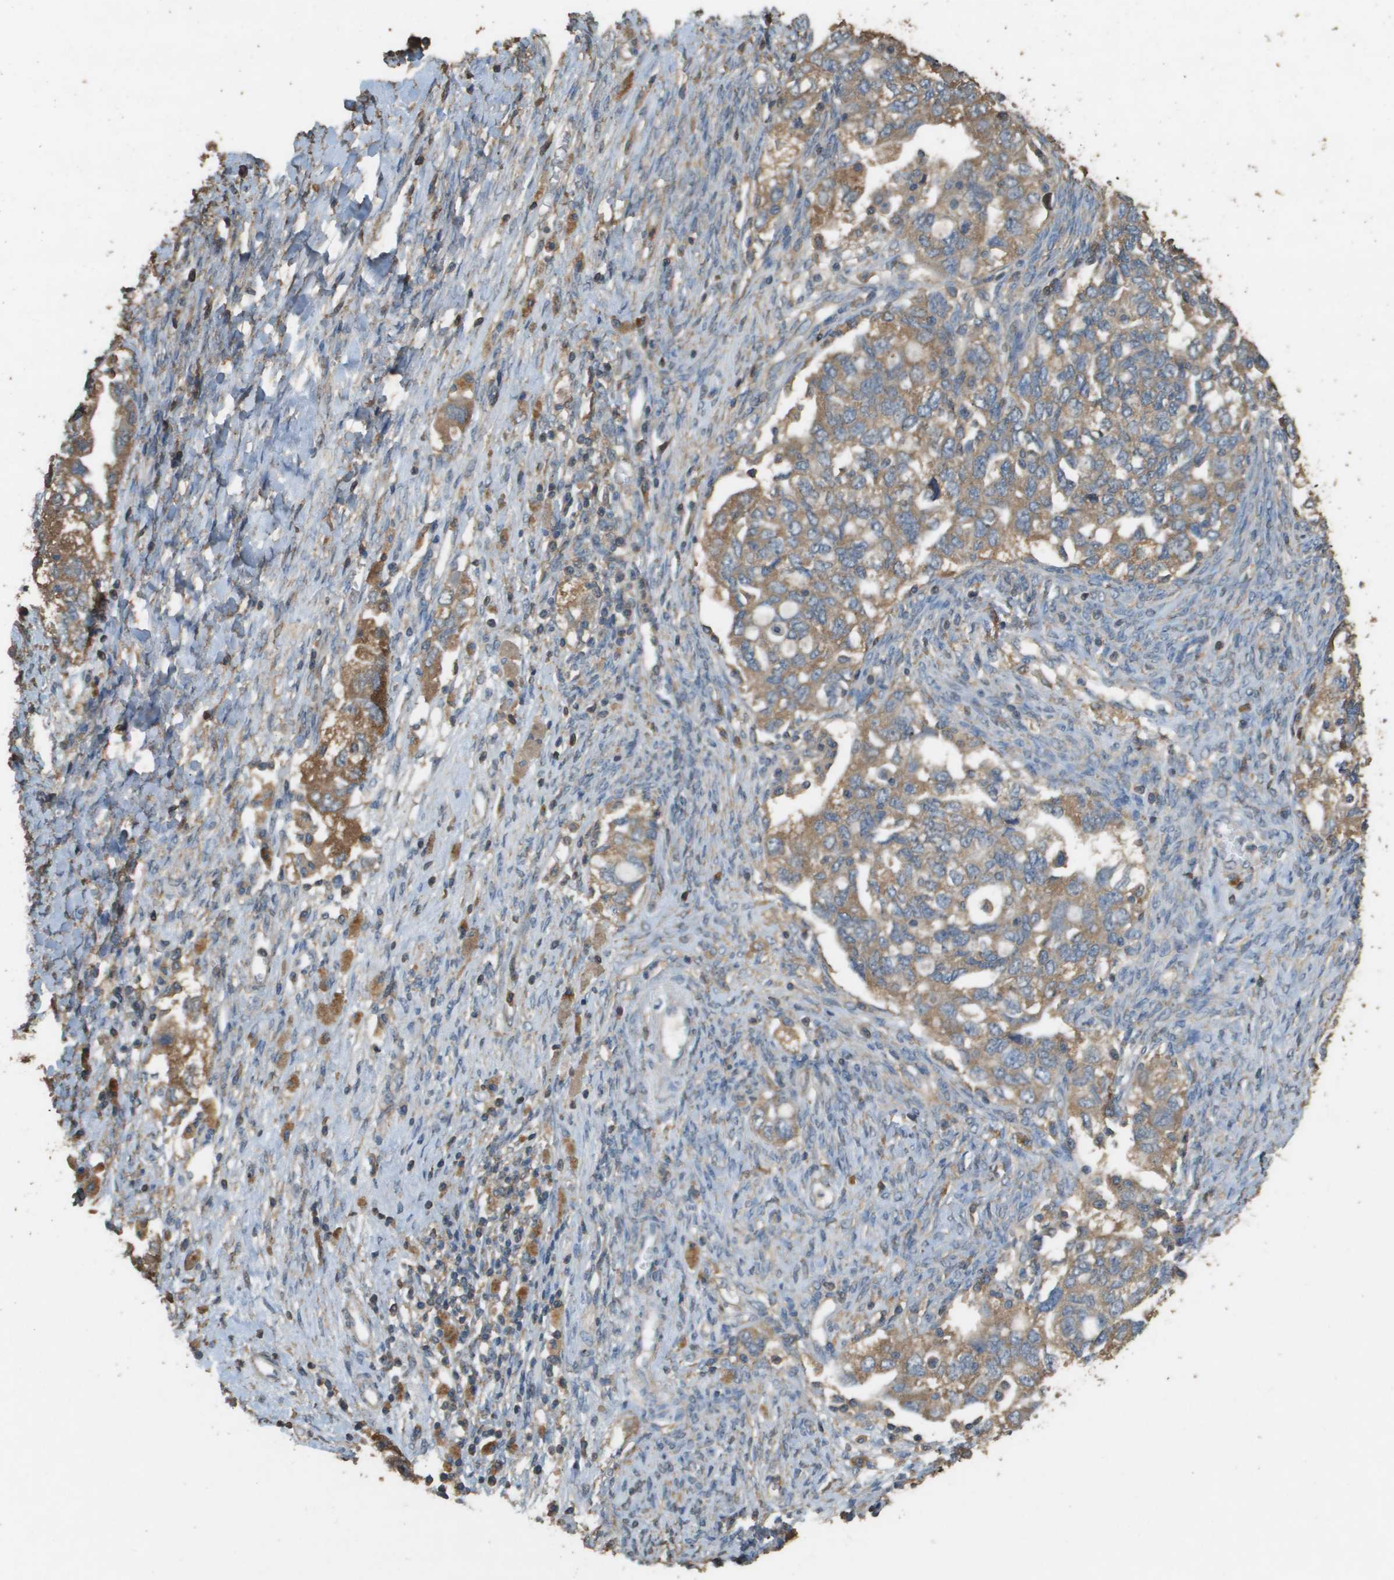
{"staining": {"intensity": "moderate", "quantity": ">75%", "location": "cytoplasmic/membranous"}, "tissue": "ovarian cancer", "cell_type": "Tumor cells", "image_type": "cancer", "snomed": [{"axis": "morphology", "description": "Carcinoma, NOS"}, {"axis": "morphology", "description": "Cystadenocarcinoma, serous, NOS"}, {"axis": "topography", "description": "Ovary"}], "caption": "Human ovarian cancer (serous cystadenocarcinoma) stained with a protein marker shows moderate staining in tumor cells.", "gene": "MS4A7", "patient": {"sex": "female", "age": 69}}